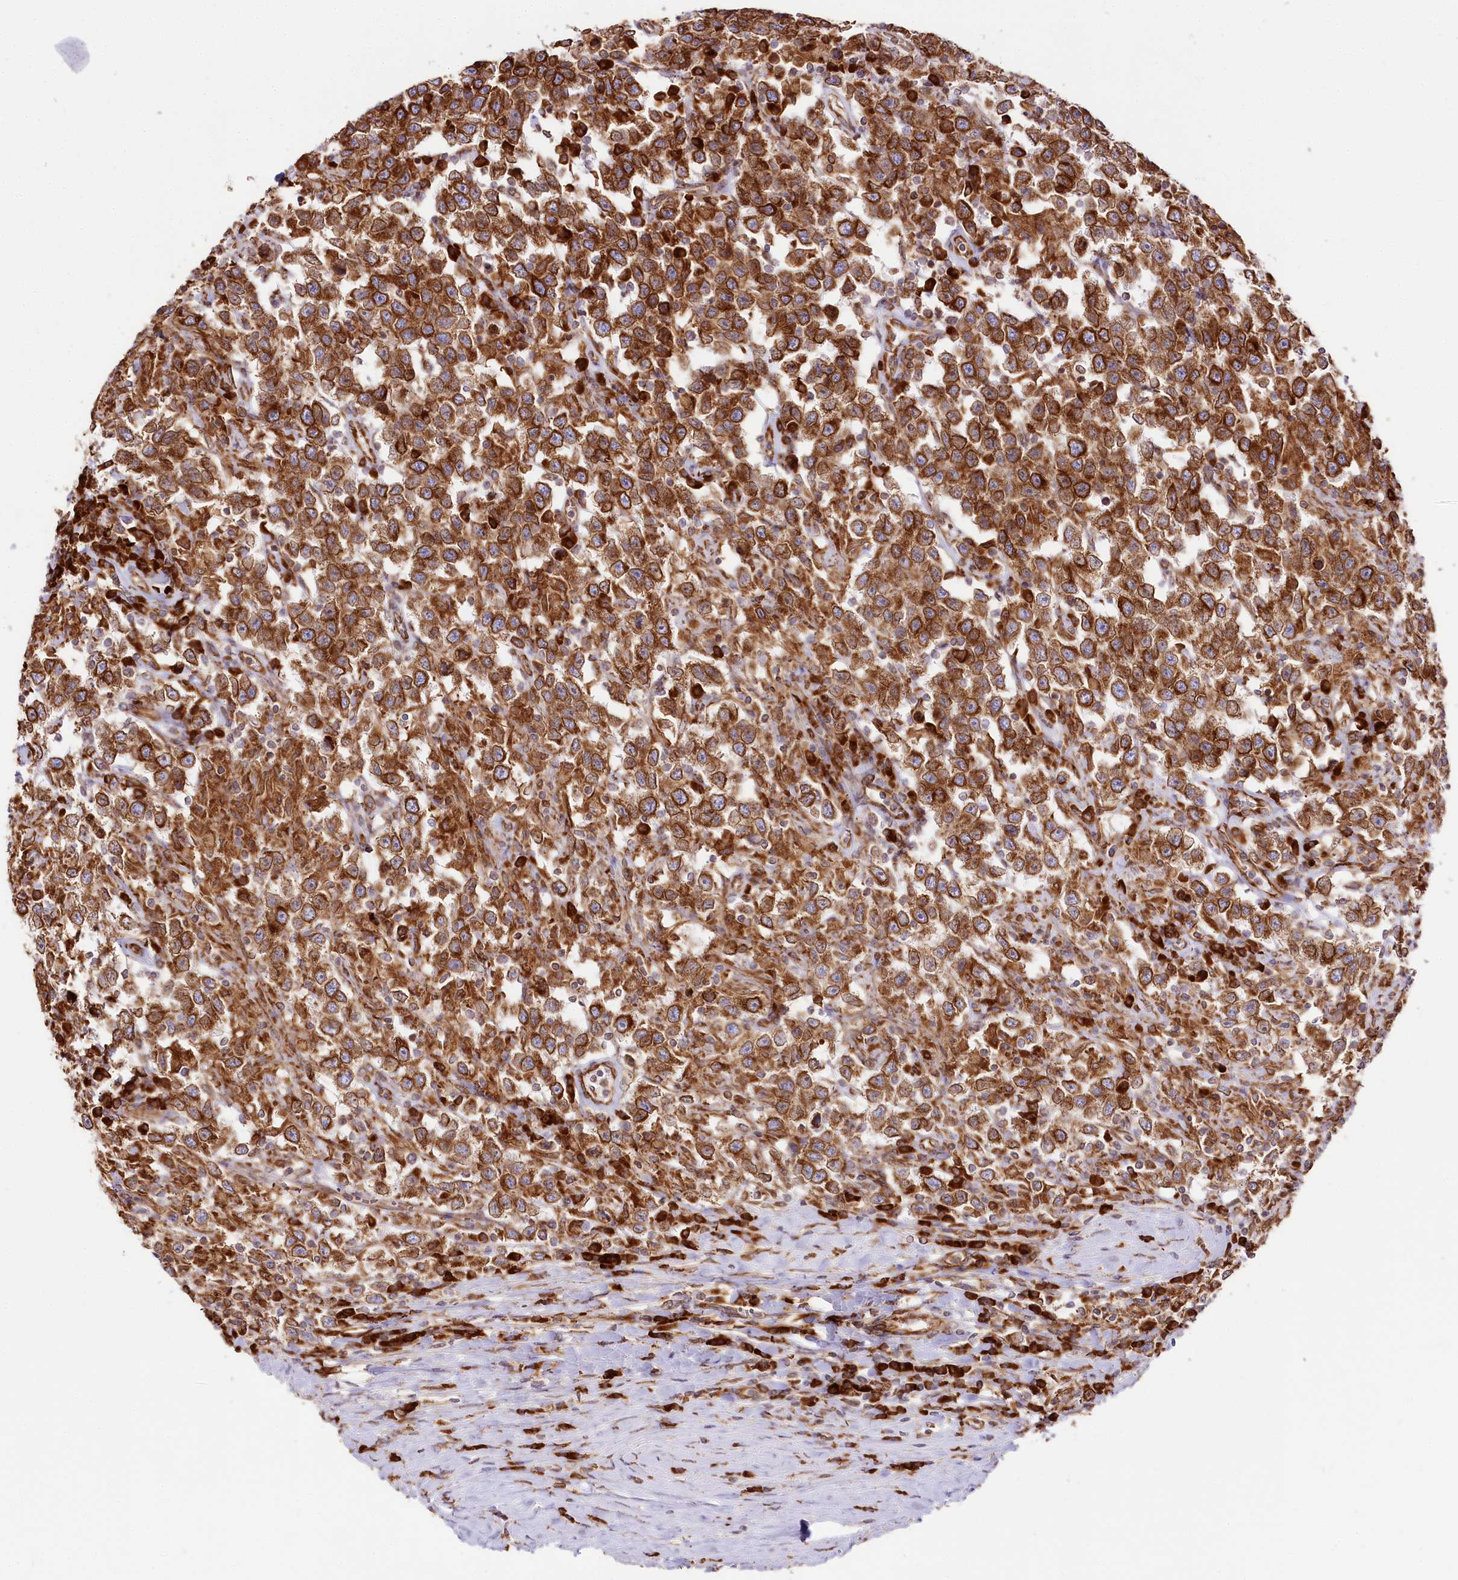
{"staining": {"intensity": "strong", "quantity": ">75%", "location": "cytoplasmic/membranous"}, "tissue": "testis cancer", "cell_type": "Tumor cells", "image_type": "cancer", "snomed": [{"axis": "morphology", "description": "Seminoma, NOS"}, {"axis": "topography", "description": "Testis"}], "caption": "A high-resolution image shows IHC staining of testis cancer (seminoma), which demonstrates strong cytoplasmic/membranous staining in about >75% of tumor cells.", "gene": "CNPY2", "patient": {"sex": "male", "age": 41}}